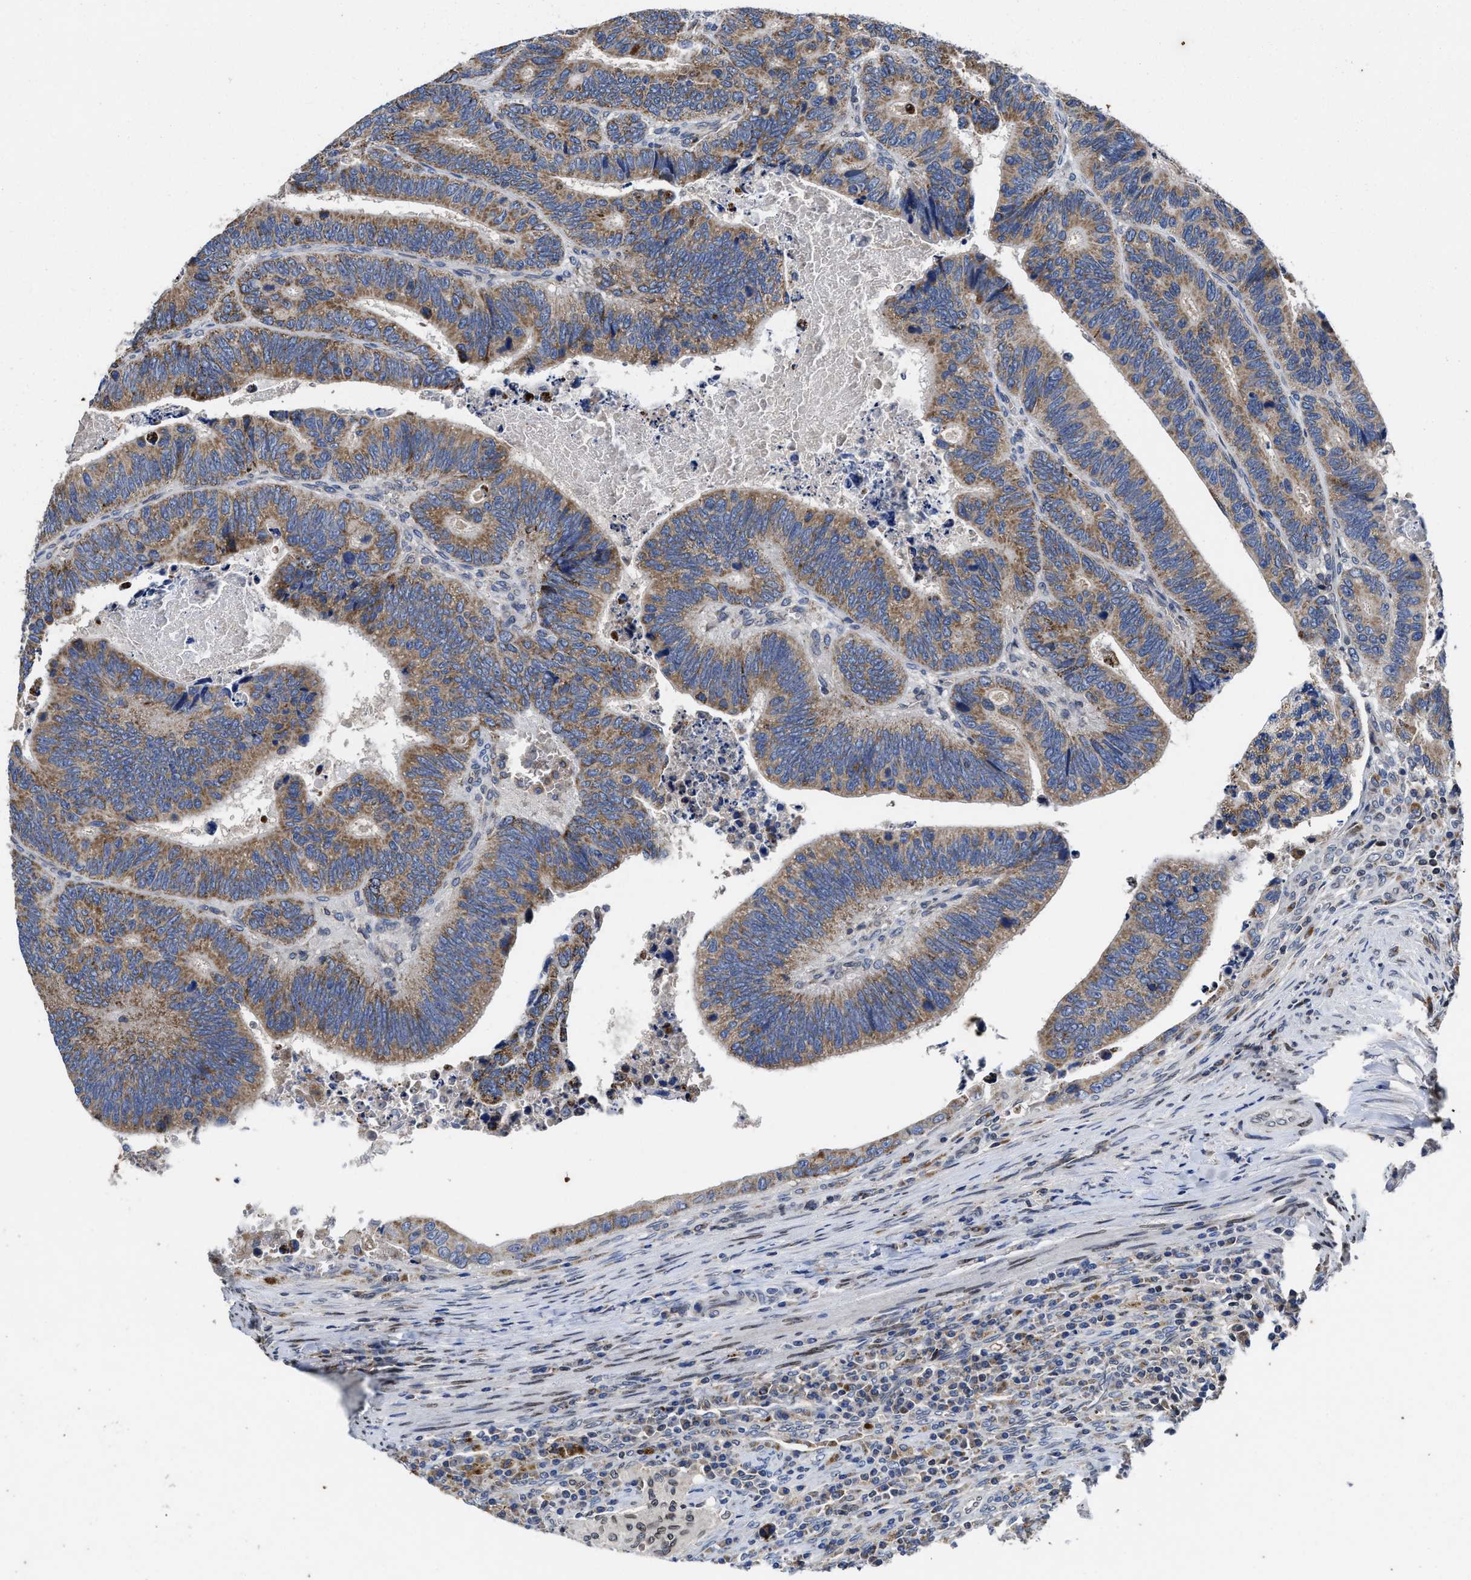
{"staining": {"intensity": "moderate", "quantity": ">75%", "location": "cytoplasmic/membranous"}, "tissue": "colorectal cancer", "cell_type": "Tumor cells", "image_type": "cancer", "snomed": [{"axis": "morphology", "description": "Inflammation, NOS"}, {"axis": "morphology", "description": "Adenocarcinoma, NOS"}, {"axis": "topography", "description": "Colon"}], "caption": "Human adenocarcinoma (colorectal) stained with a brown dye shows moderate cytoplasmic/membranous positive positivity in approximately >75% of tumor cells.", "gene": "CACNA1D", "patient": {"sex": "male", "age": 72}}